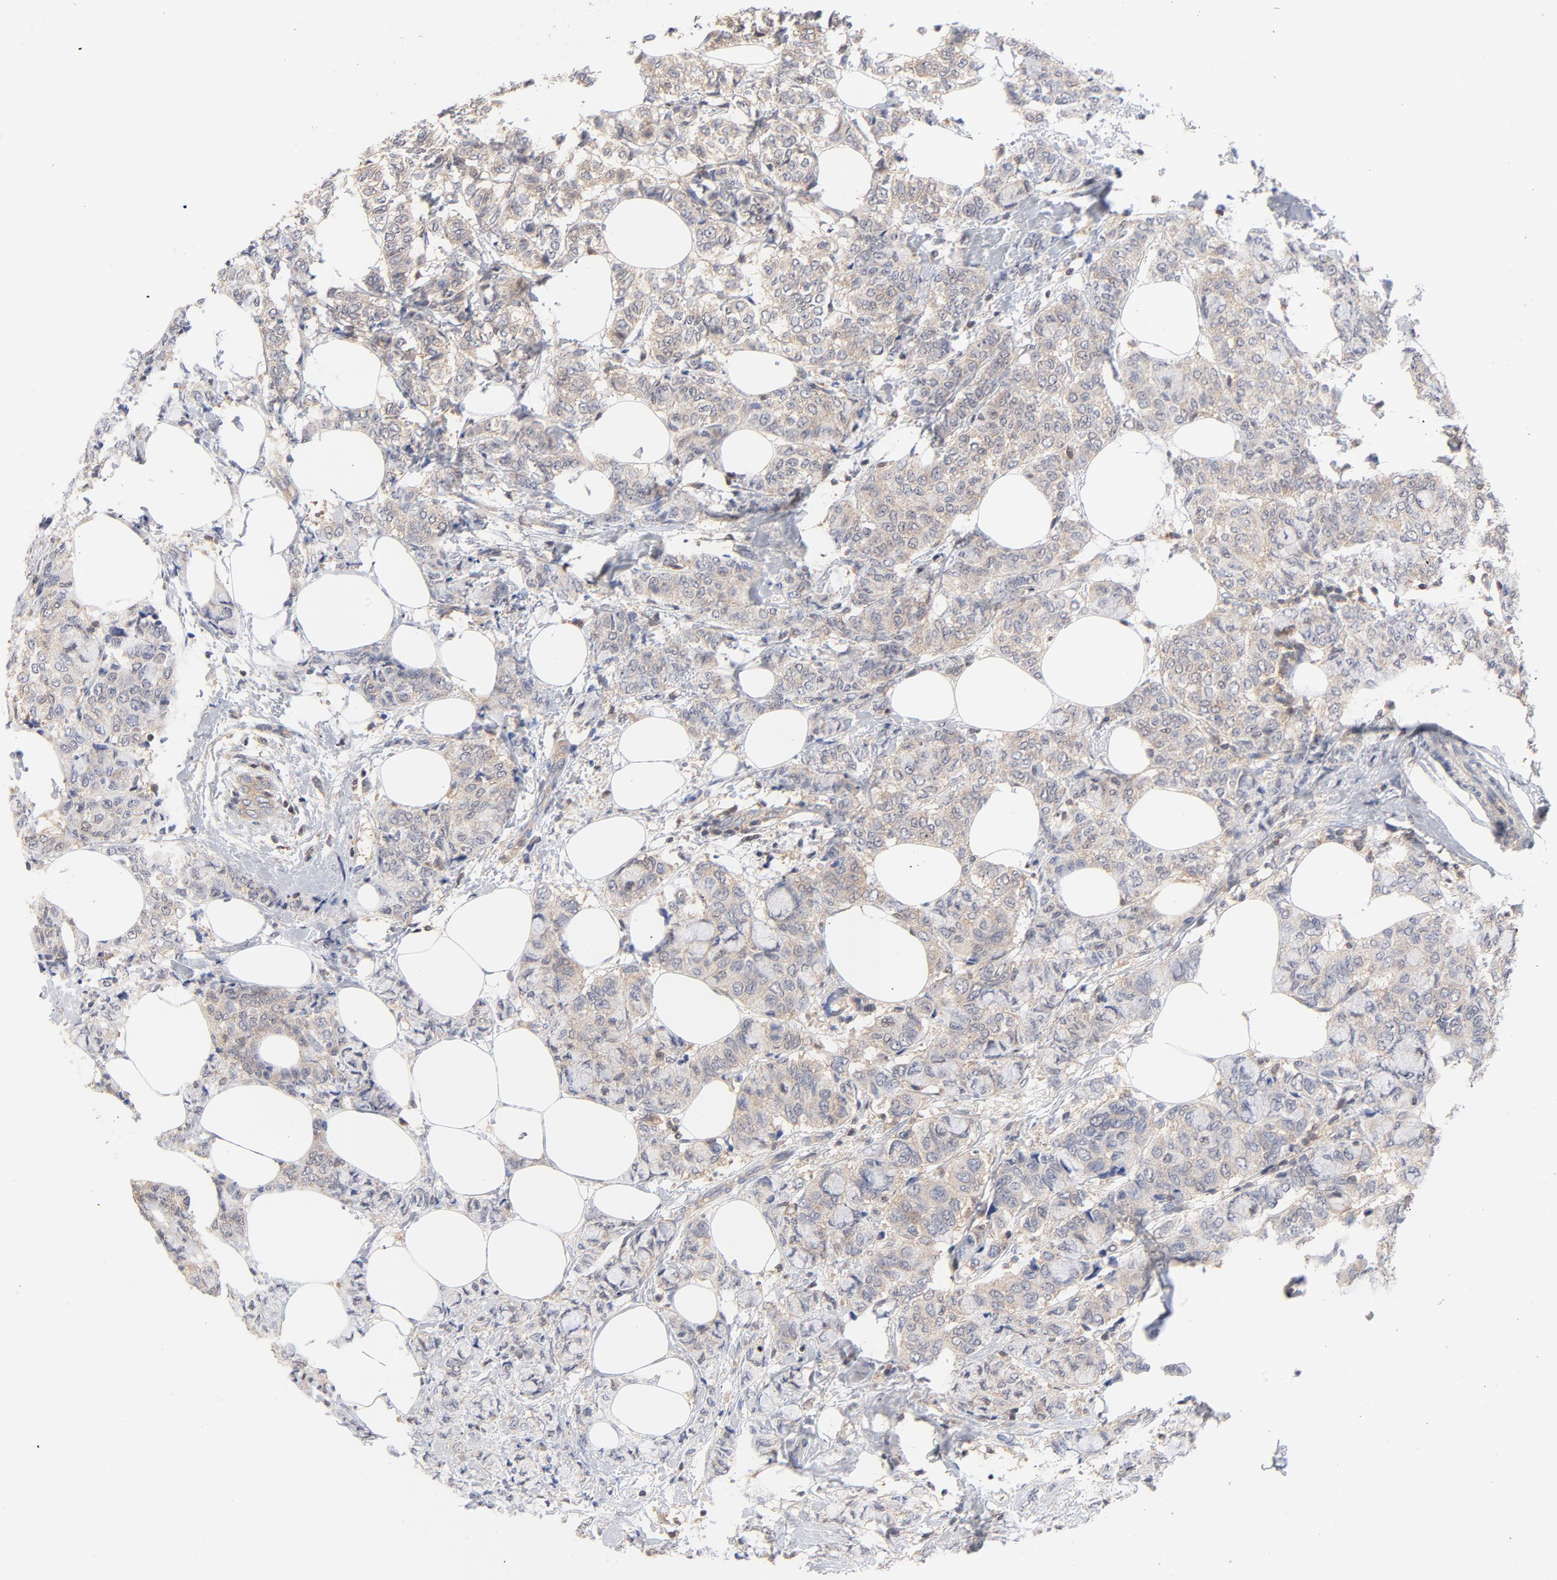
{"staining": {"intensity": "weak", "quantity": ">75%", "location": "cytoplasmic/membranous"}, "tissue": "breast cancer", "cell_type": "Tumor cells", "image_type": "cancer", "snomed": [{"axis": "morphology", "description": "Lobular carcinoma"}, {"axis": "topography", "description": "Breast"}], "caption": "The photomicrograph shows staining of breast lobular carcinoma, revealing weak cytoplasmic/membranous protein positivity (brown color) within tumor cells.", "gene": "CAB39L", "patient": {"sex": "female", "age": 60}}